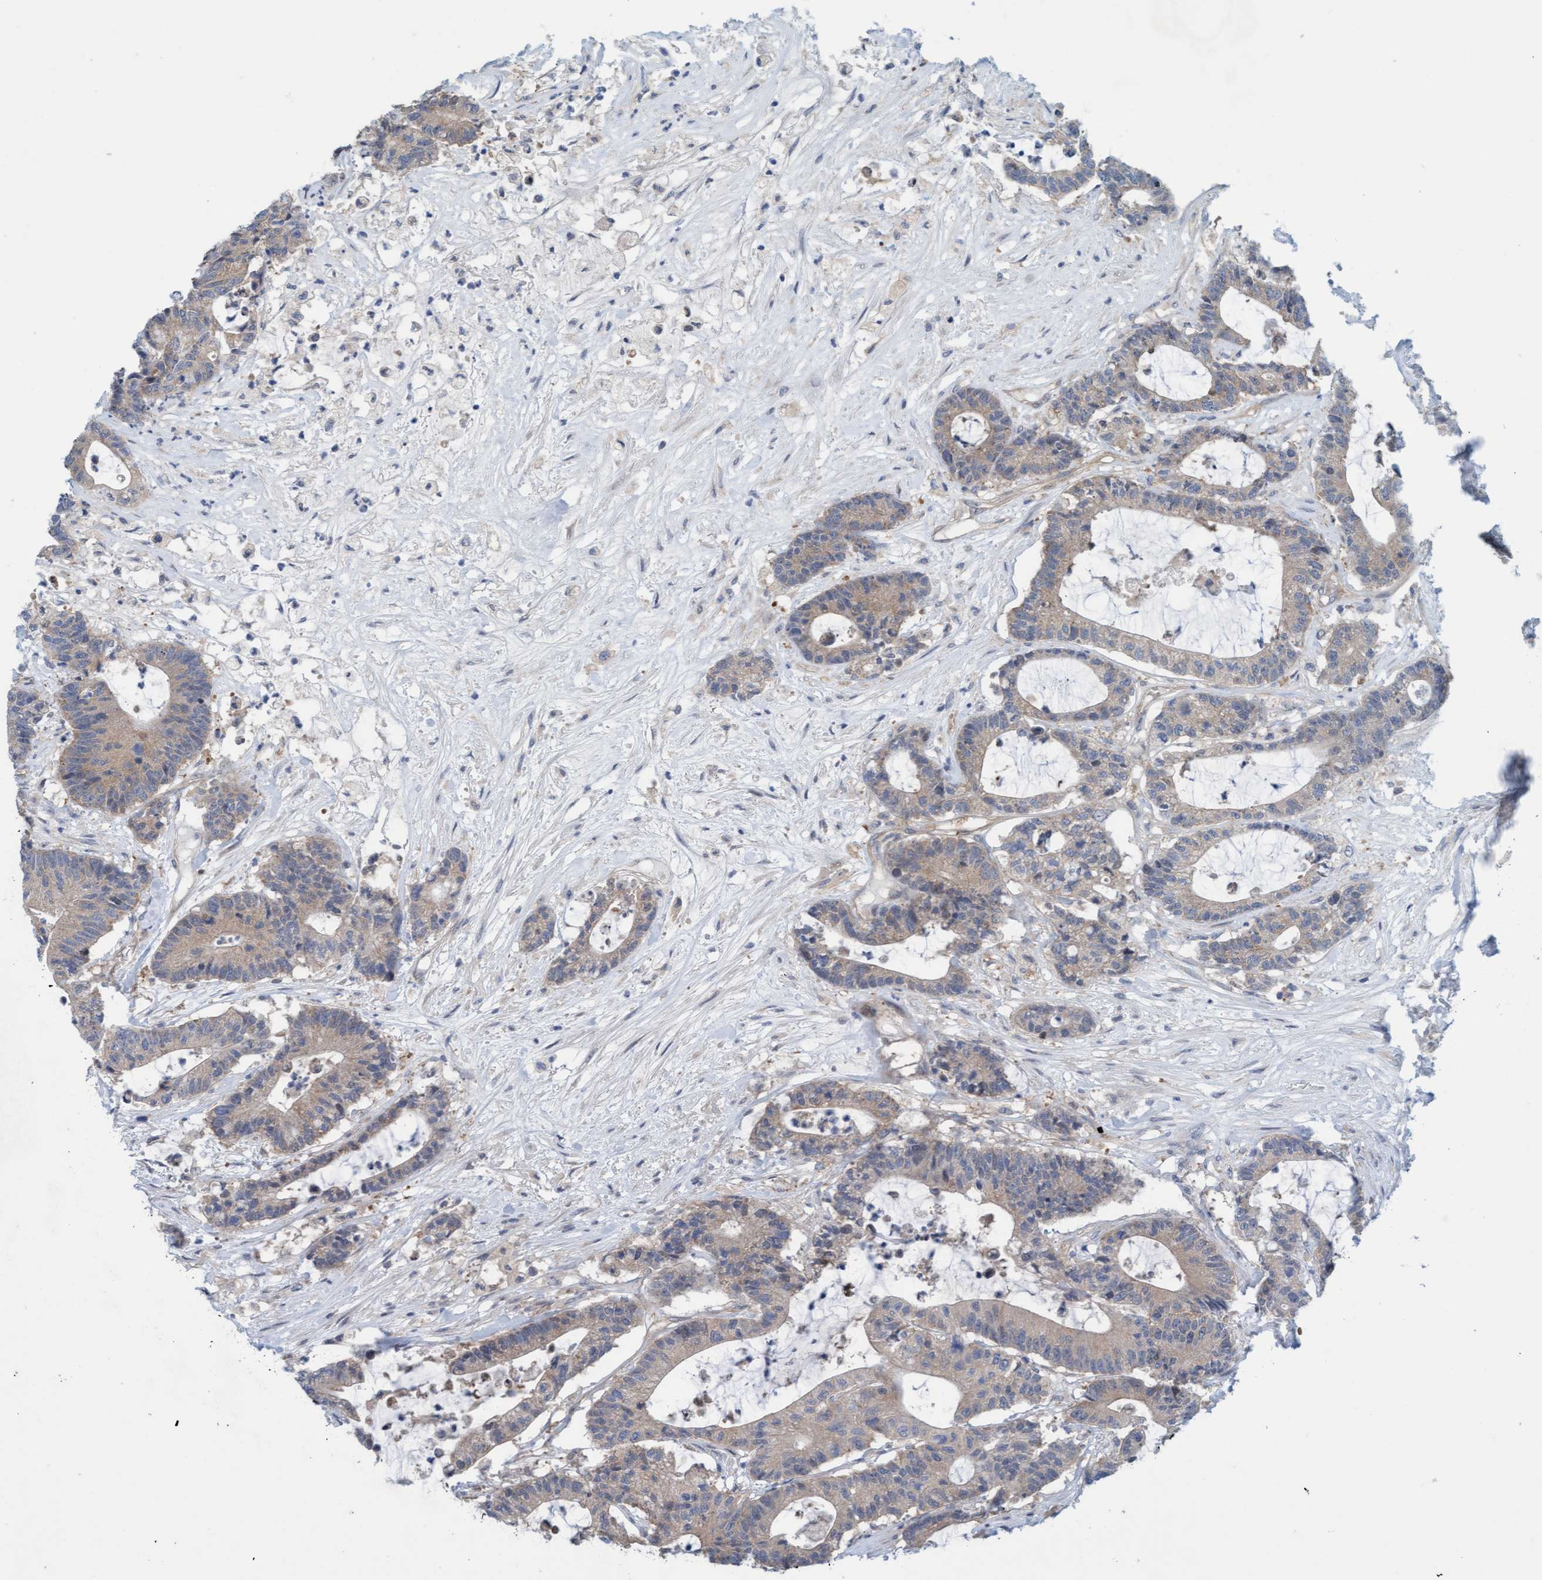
{"staining": {"intensity": "weak", "quantity": "<25%", "location": "cytoplasmic/membranous"}, "tissue": "colorectal cancer", "cell_type": "Tumor cells", "image_type": "cancer", "snomed": [{"axis": "morphology", "description": "Adenocarcinoma, NOS"}, {"axis": "topography", "description": "Colon"}], "caption": "The immunohistochemistry image has no significant positivity in tumor cells of colorectal cancer tissue.", "gene": "KLHL25", "patient": {"sex": "female", "age": 84}}